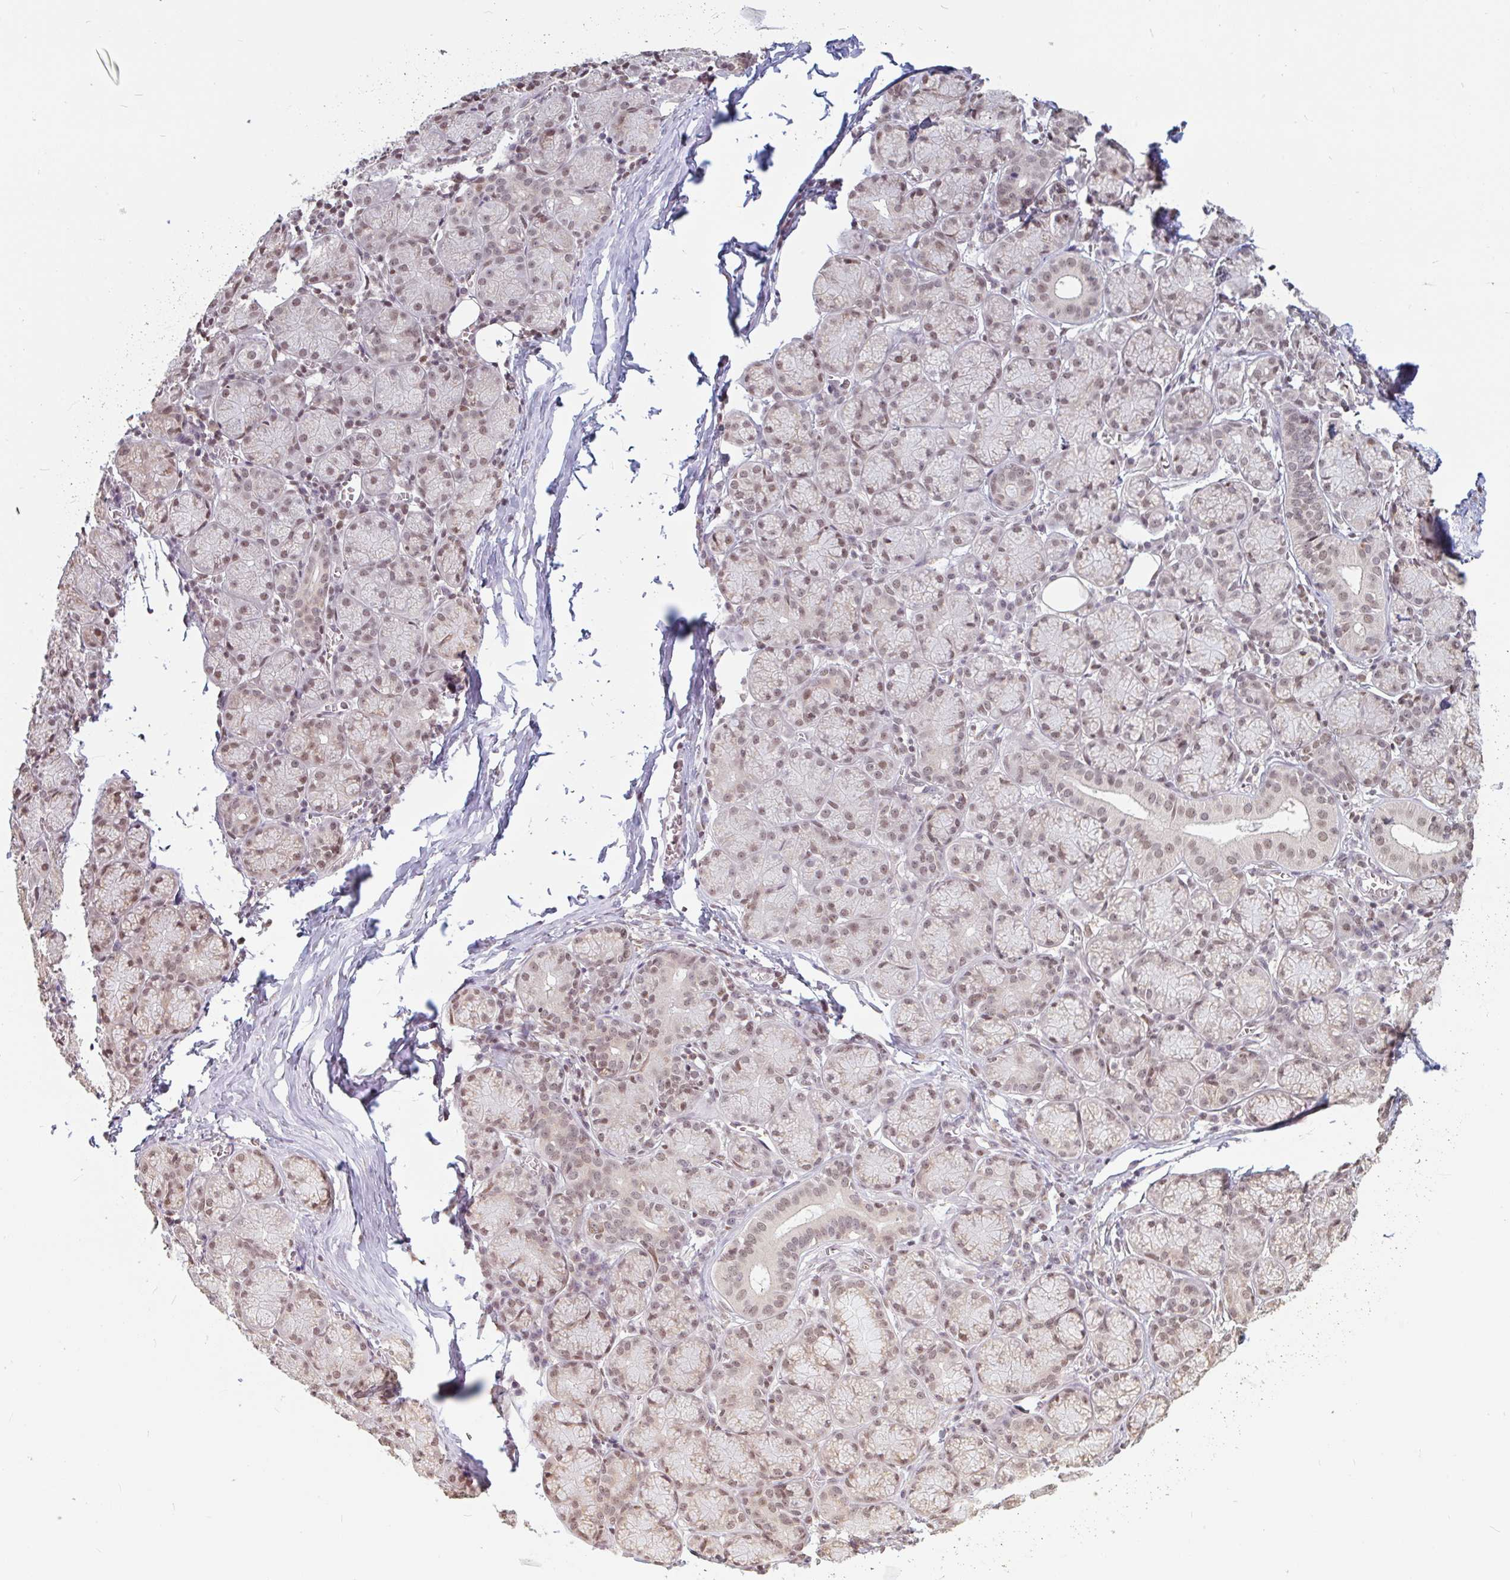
{"staining": {"intensity": "moderate", "quantity": ">75%", "location": "nuclear"}, "tissue": "salivary gland", "cell_type": "Glandular cells", "image_type": "normal", "snomed": [{"axis": "morphology", "description": "Normal tissue, NOS"}, {"axis": "topography", "description": "Salivary gland"}], "caption": "A photomicrograph showing moderate nuclear expression in about >75% of glandular cells in normal salivary gland, as visualized by brown immunohistochemical staining.", "gene": "DR1", "patient": {"sex": "female", "age": 24}}